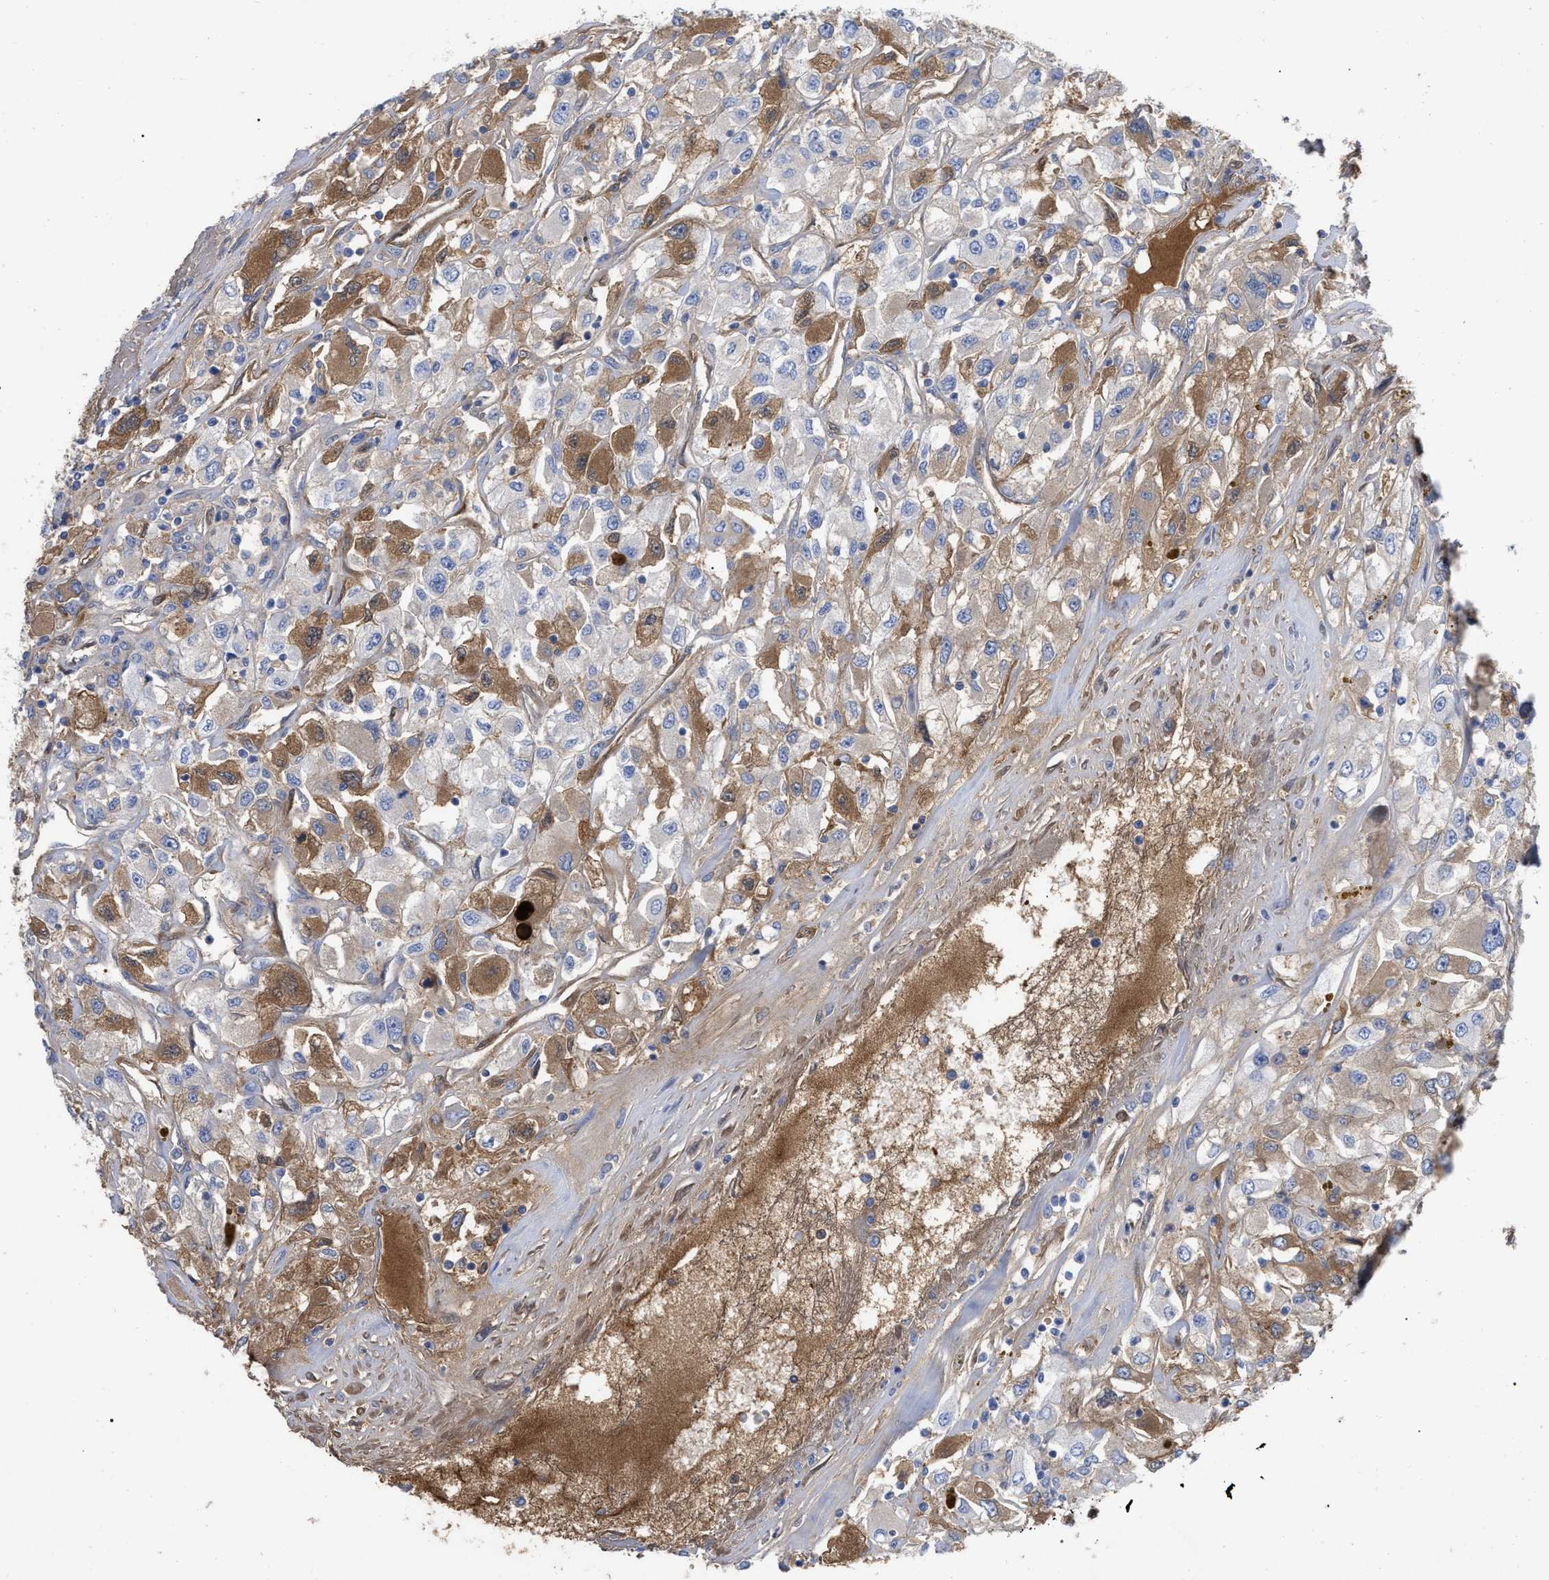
{"staining": {"intensity": "moderate", "quantity": ">75%", "location": "cytoplasmic/membranous"}, "tissue": "renal cancer", "cell_type": "Tumor cells", "image_type": "cancer", "snomed": [{"axis": "morphology", "description": "Adenocarcinoma, NOS"}, {"axis": "topography", "description": "Kidney"}], "caption": "Adenocarcinoma (renal) stained for a protein demonstrates moderate cytoplasmic/membranous positivity in tumor cells.", "gene": "IGHV5-51", "patient": {"sex": "female", "age": 52}}